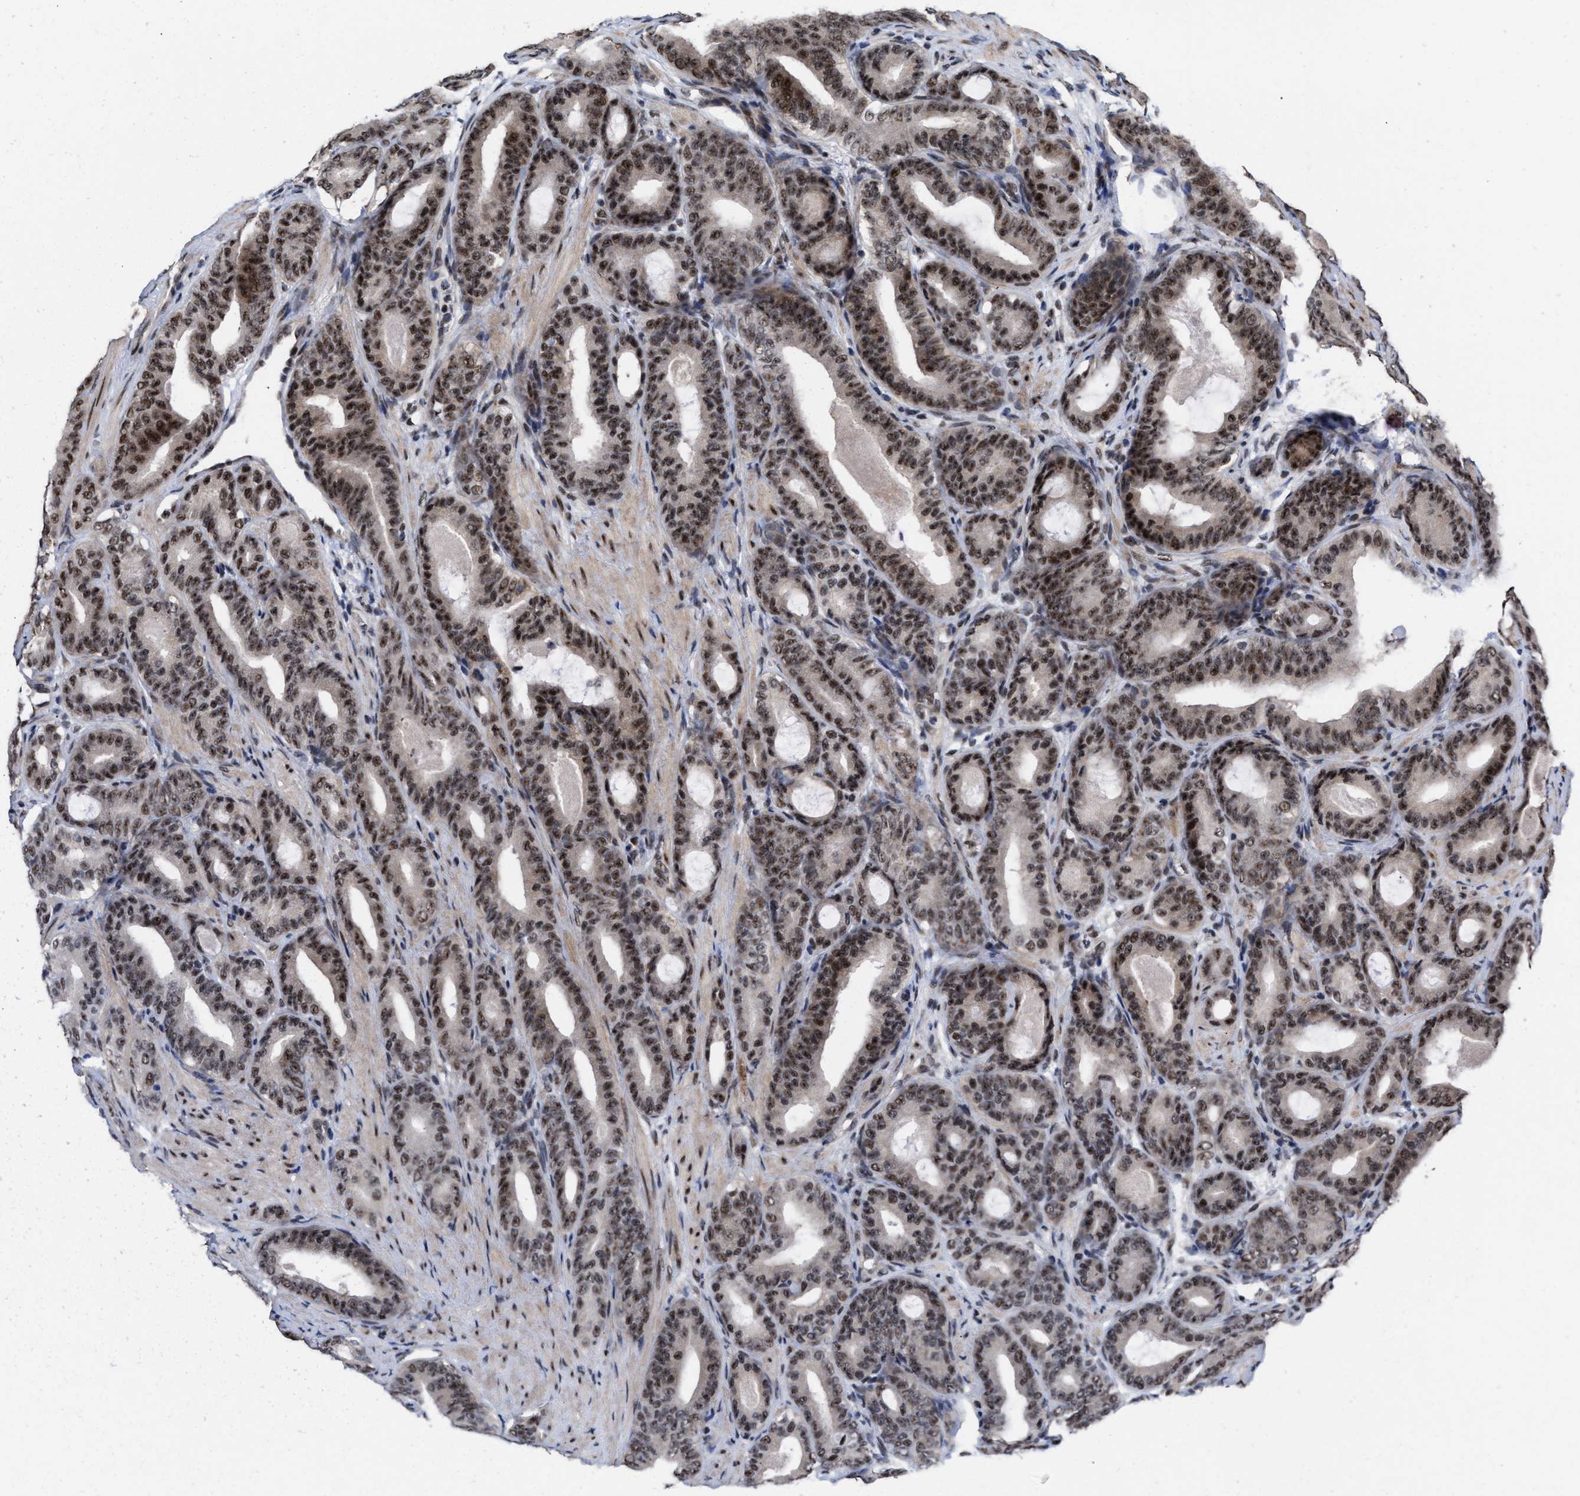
{"staining": {"intensity": "strong", "quantity": ">75%", "location": "nuclear"}, "tissue": "prostate cancer", "cell_type": "Tumor cells", "image_type": "cancer", "snomed": [{"axis": "morphology", "description": "Adenocarcinoma, High grade"}, {"axis": "topography", "description": "Prostate"}], "caption": "This histopathology image exhibits high-grade adenocarcinoma (prostate) stained with IHC to label a protein in brown. The nuclear of tumor cells show strong positivity for the protein. Nuclei are counter-stained blue.", "gene": "EIF4A3", "patient": {"sex": "male", "age": 60}}